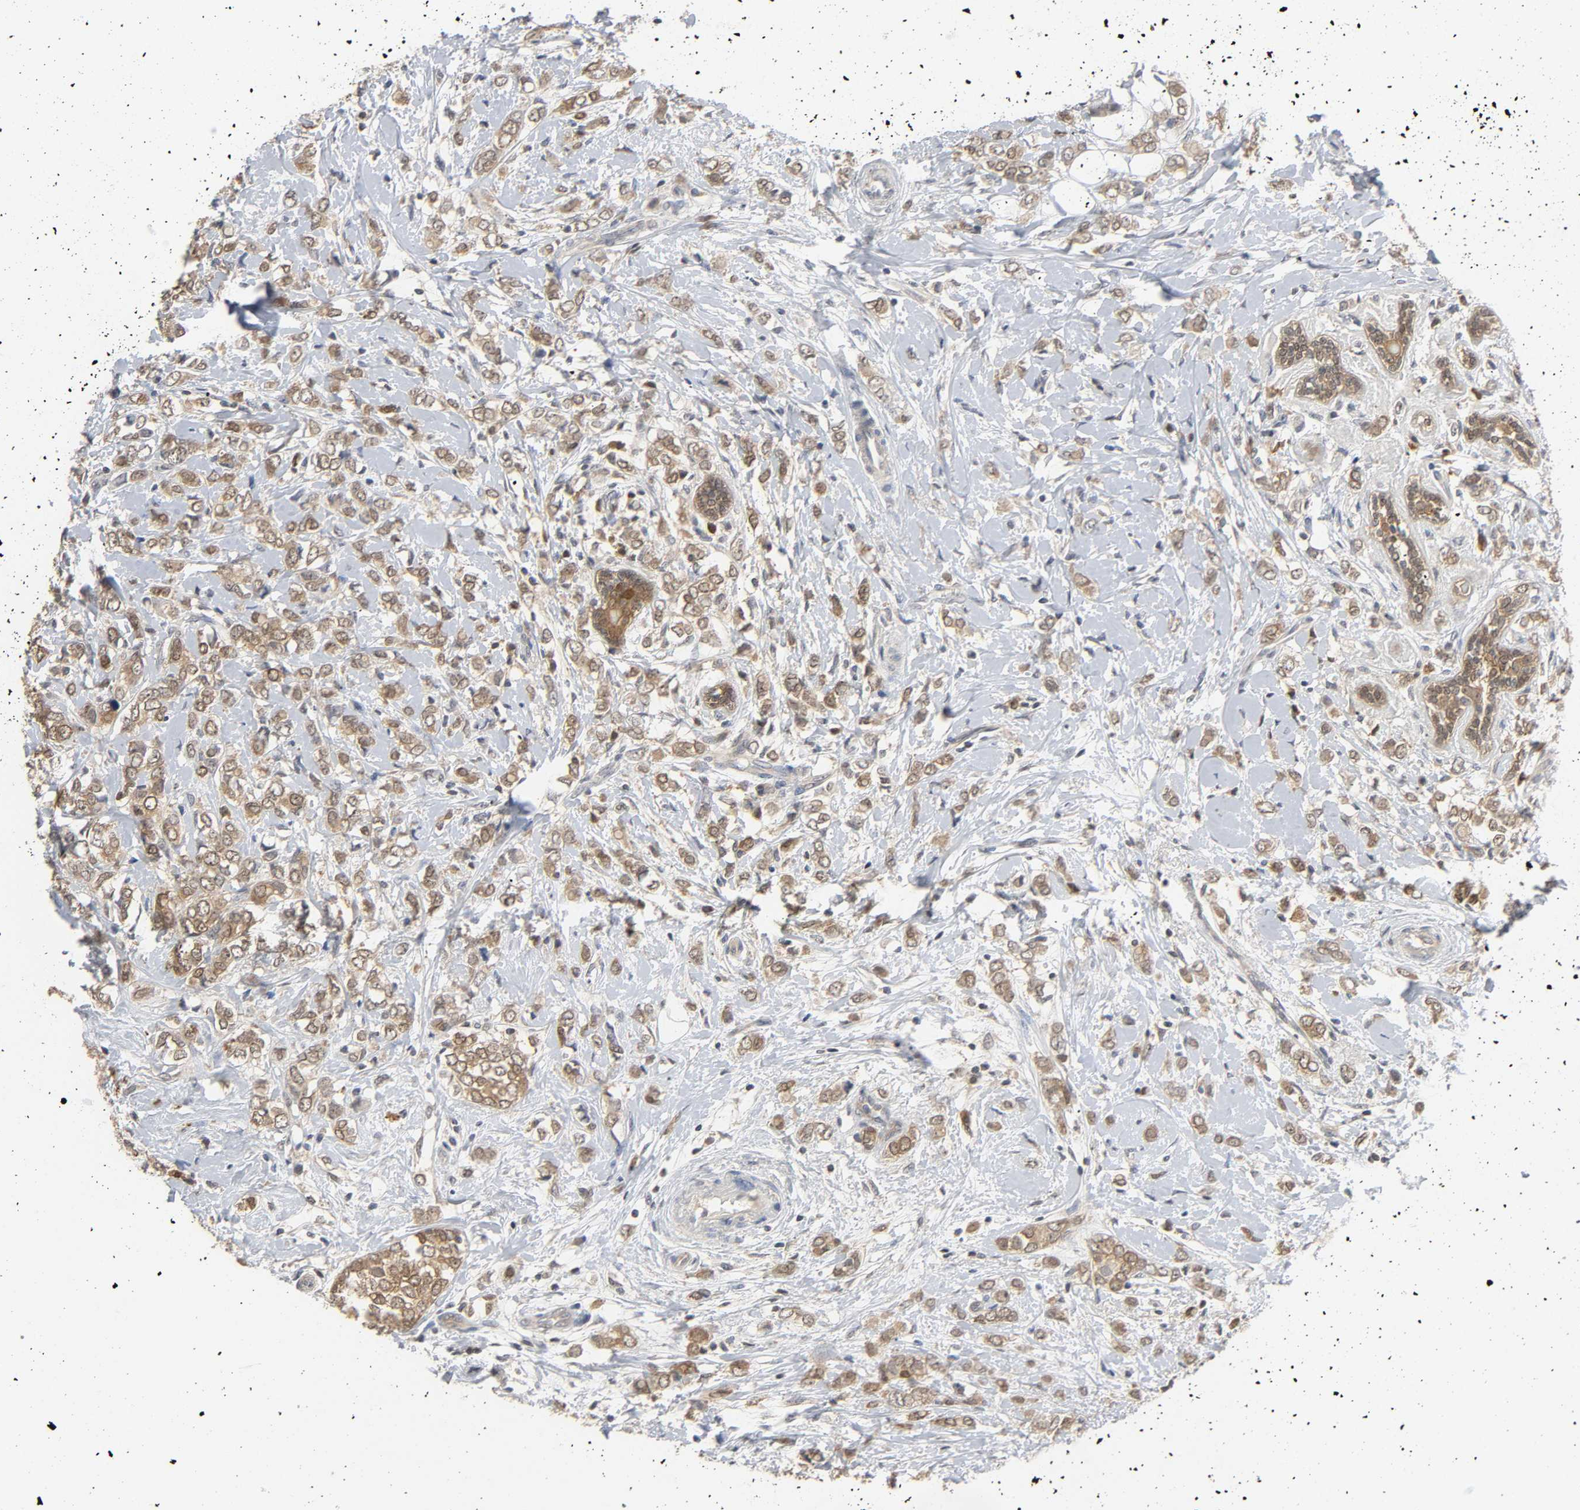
{"staining": {"intensity": "moderate", "quantity": ">75%", "location": "cytoplasmic/membranous"}, "tissue": "breast cancer", "cell_type": "Tumor cells", "image_type": "cancer", "snomed": [{"axis": "morphology", "description": "Normal tissue, NOS"}, {"axis": "morphology", "description": "Lobular carcinoma"}, {"axis": "topography", "description": "Breast"}], "caption": "IHC image of neoplastic tissue: human breast lobular carcinoma stained using immunohistochemistry demonstrates medium levels of moderate protein expression localized specifically in the cytoplasmic/membranous of tumor cells, appearing as a cytoplasmic/membranous brown color.", "gene": "MIF", "patient": {"sex": "female", "age": 47}}